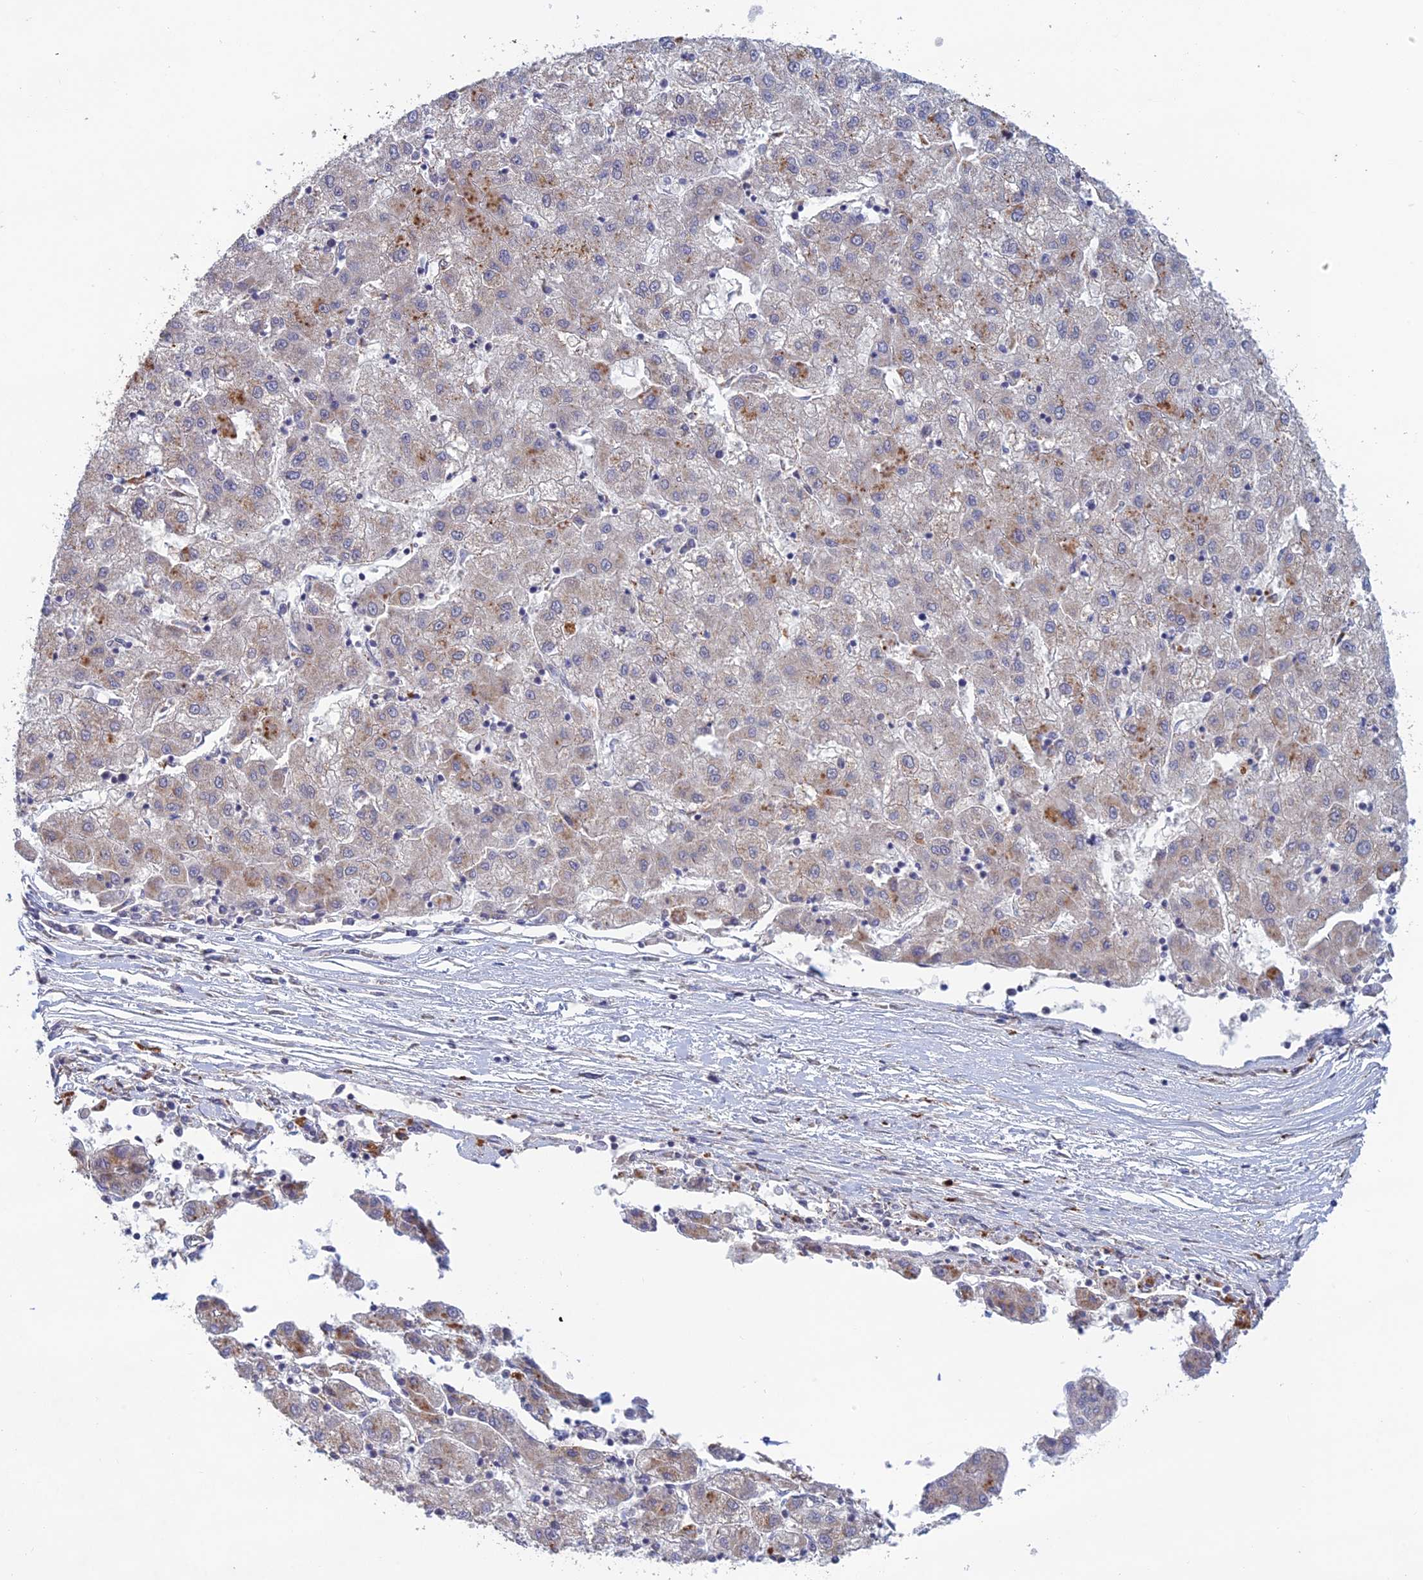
{"staining": {"intensity": "moderate", "quantity": "<25%", "location": "cytoplasmic/membranous"}, "tissue": "liver cancer", "cell_type": "Tumor cells", "image_type": "cancer", "snomed": [{"axis": "morphology", "description": "Carcinoma, Hepatocellular, NOS"}, {"axis": "topography", "description": "Liver"}], "caption": "Immunohistochemical staining of liver hepatocellular carcinoma exhibits low levels of moderate cytoplasmic/membranous positivity in about <25% of tumor cells. (DAB = brown stain, brightfield microscopy at high magnification).", "gene": "FOXS1", "patient": {"sex": "male", "age": 72}}